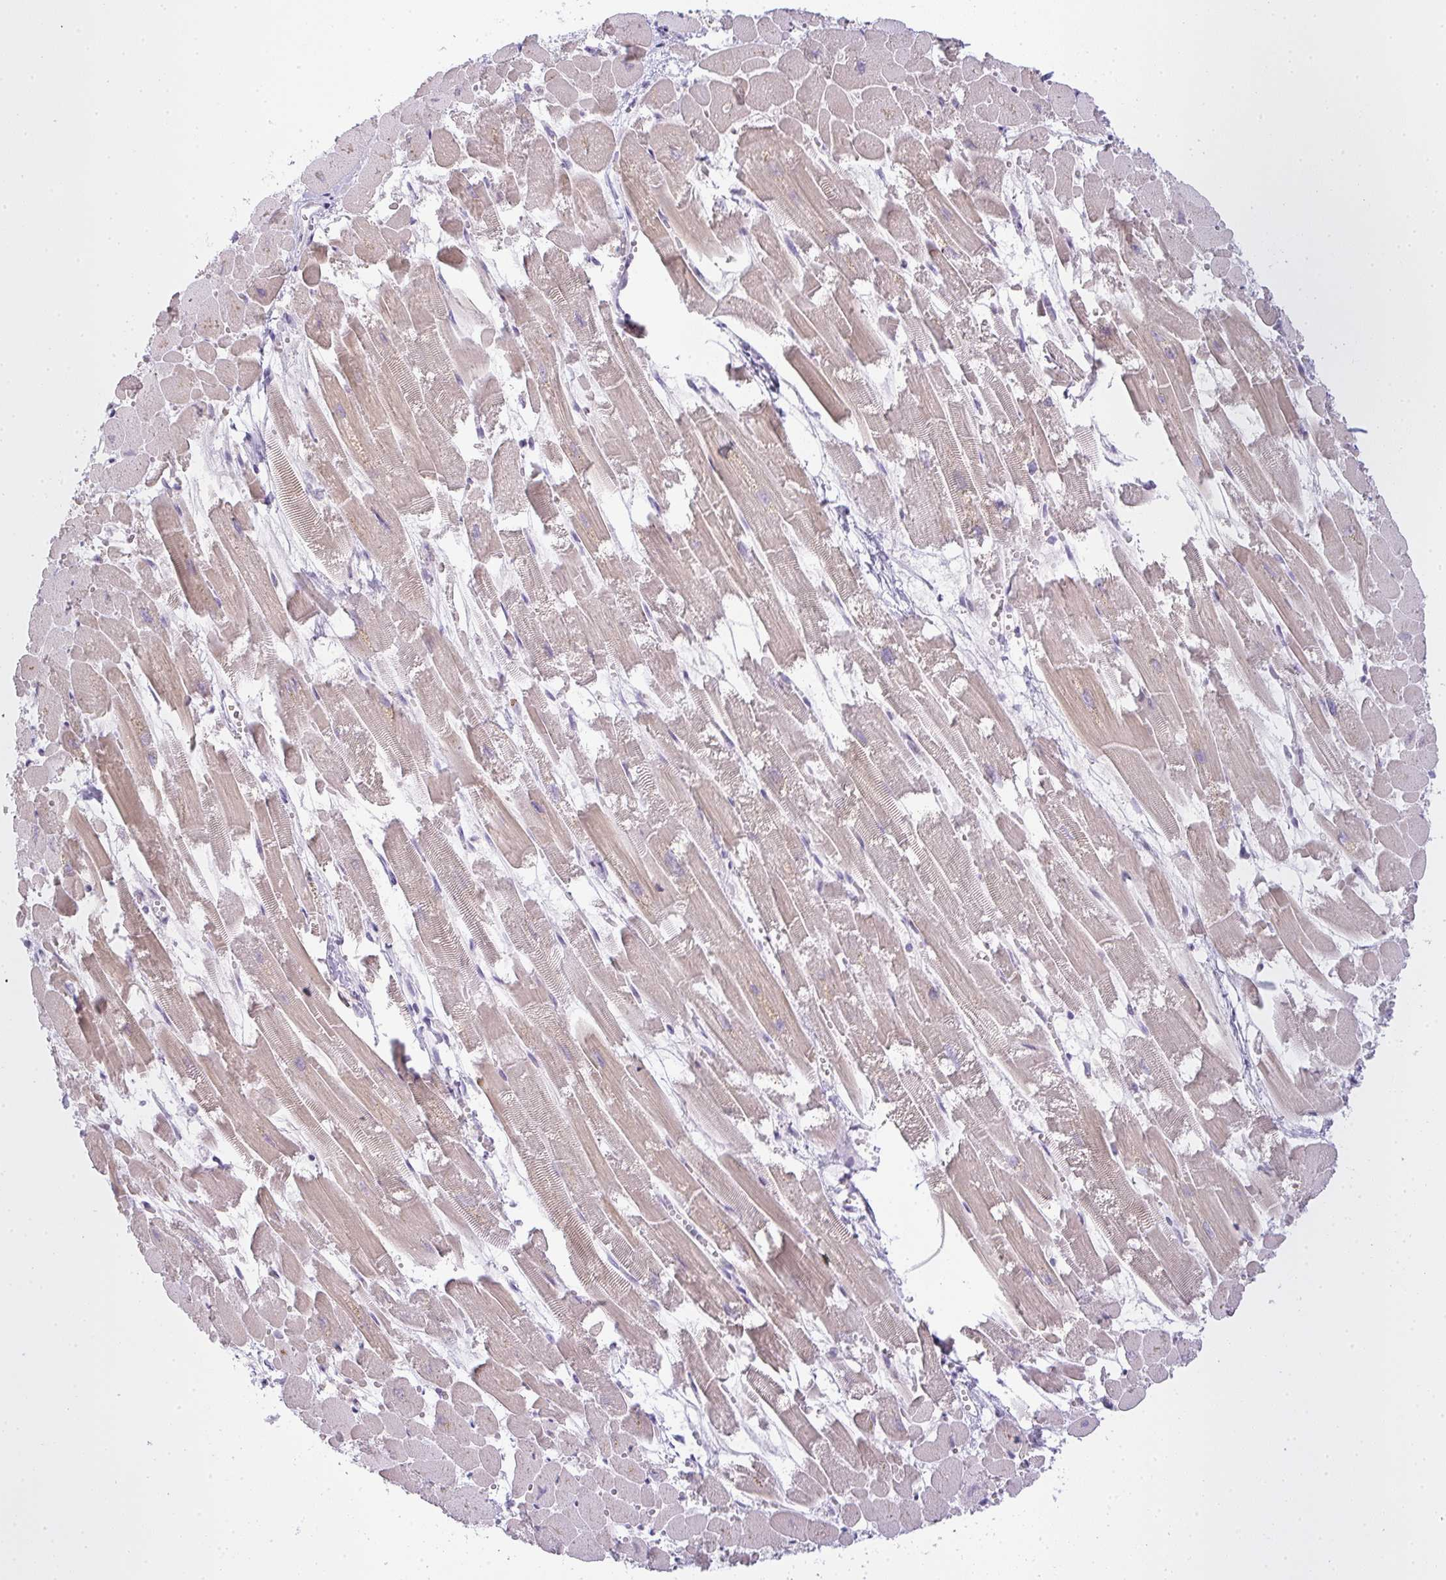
{"staining": {"intensity": "moderate", "quantity": "25%-75%", "location": "cytoplasmic/membranous"}, "tissue": "heart muscle", "cell_type": "Cardiomyocytes", "image_type": "normal", "snomed": [{"axis": "morphology", "description": "Normal tissue, NOS"}, {"axis": "topography", "description": "Heart"}], "caption": "High-magnification brightfield microscopy of normal heart muscle stained with DAB (brown) and counterstained with hematoxylin (blue). cardiomyocytes exhibit moderate cytoplasmic/membranous staining is present in approximately25%-75% of cells. (Stains: DAB (3,3'-diaminobenzidine) in brown, nuclei in blue, Microscopy: brightfield microscopy at high magnification).", "gene": "SIRPB2", "patient": {"sex": "female", "age": 52}}